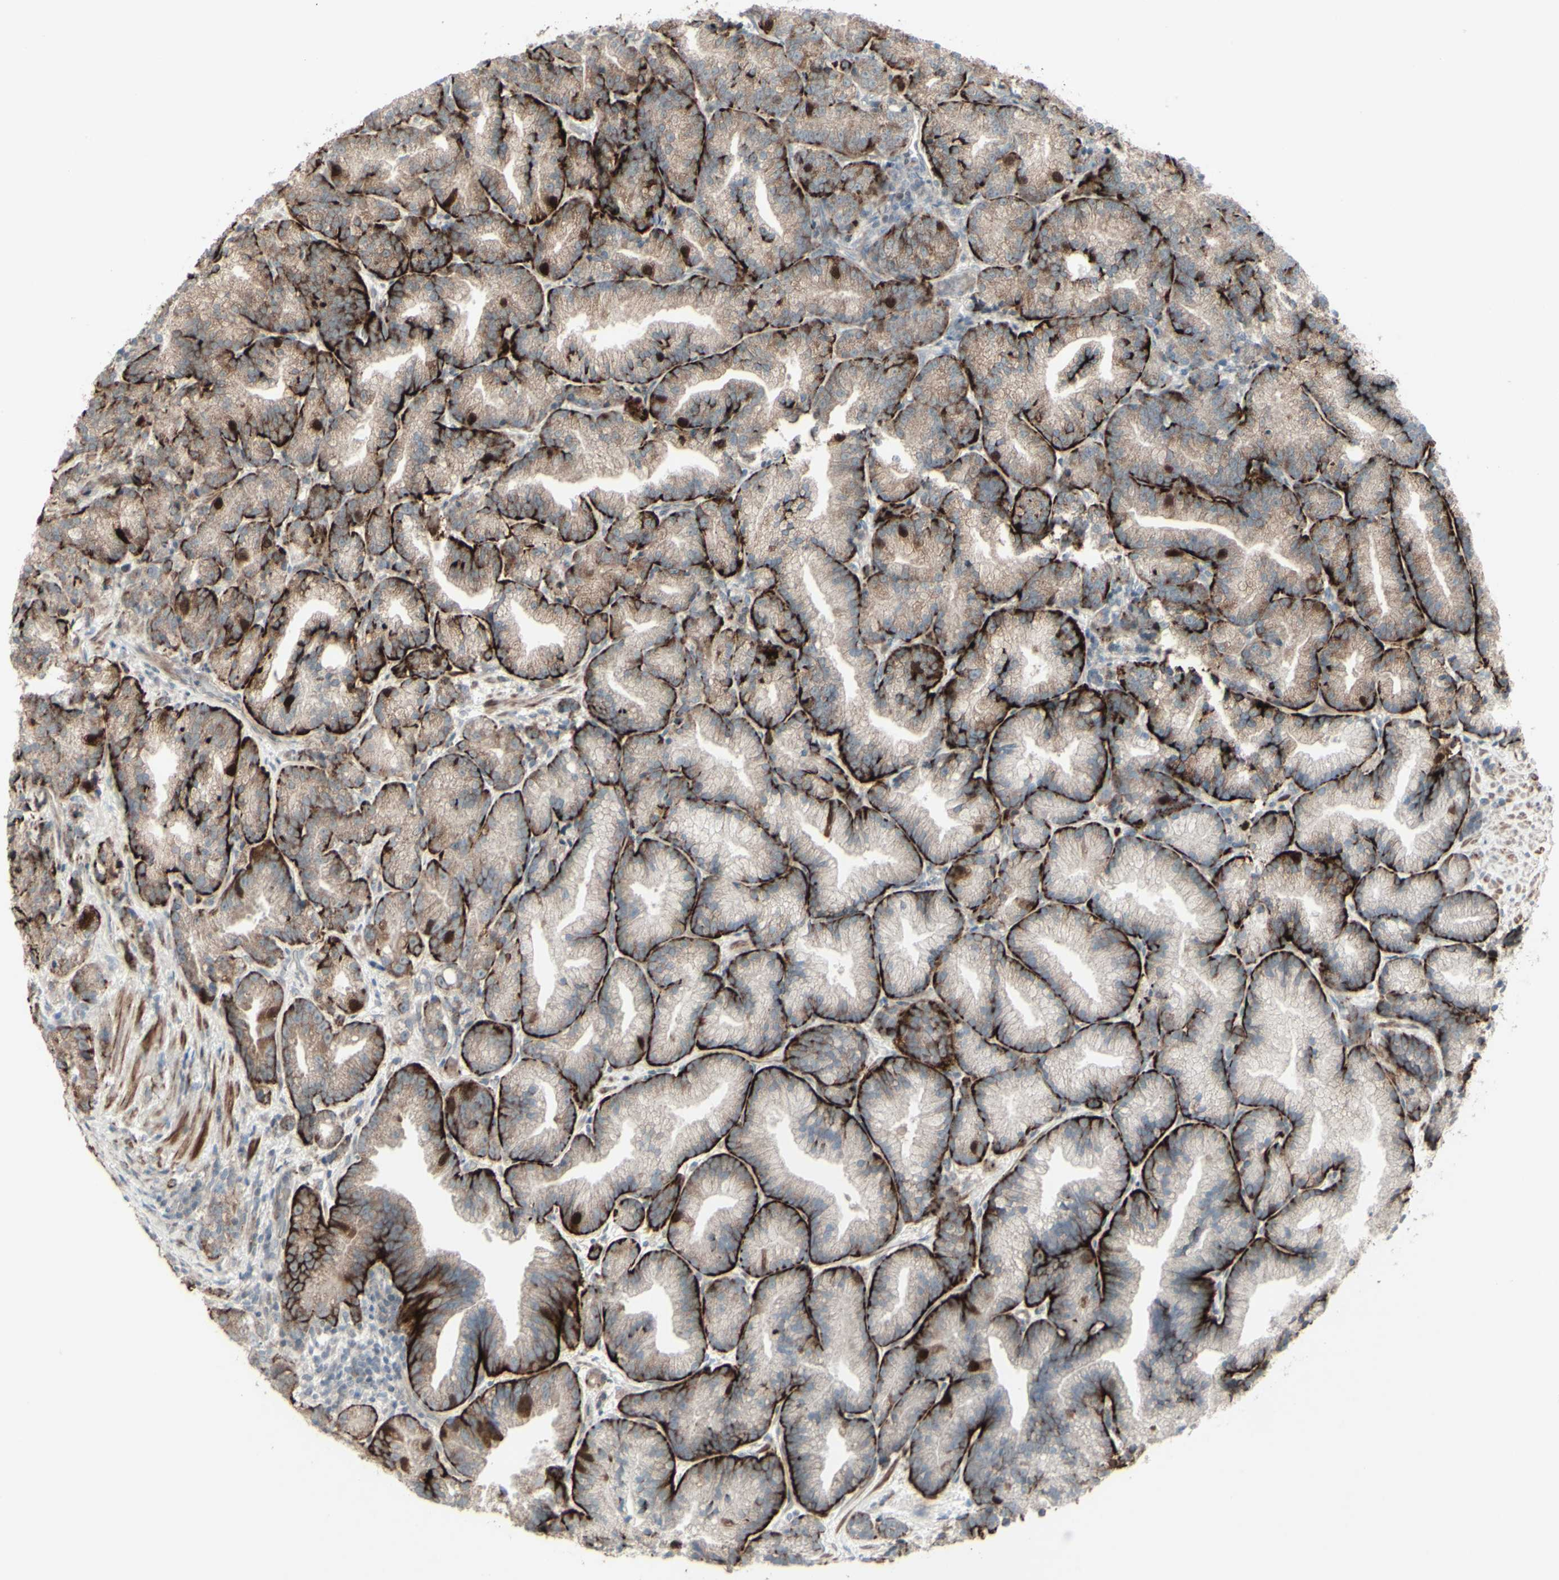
{"staining": {"intensity": "strong", "quantity": "<25%", "location": "cytoplasmic/membranous,nuclear"}, "tissue": "prostate cancer", "cell_type": "Tumor cells", "image_type": "cancer", "snomed": [{"axis": "morphology", "description": "Adenocarcinoma, Low grade"}, {"axis": "topography", "description": "Prostate"}], "caption": "Human prostate low-grade adenocarcinoma stained with a brown dye demonstrates strong cytoplasmic/membranous and nuclear positive staining in approximately <25% of tumor cells.", "gene": "GMNN", "patient": {"sex": "male", "age": 89}}